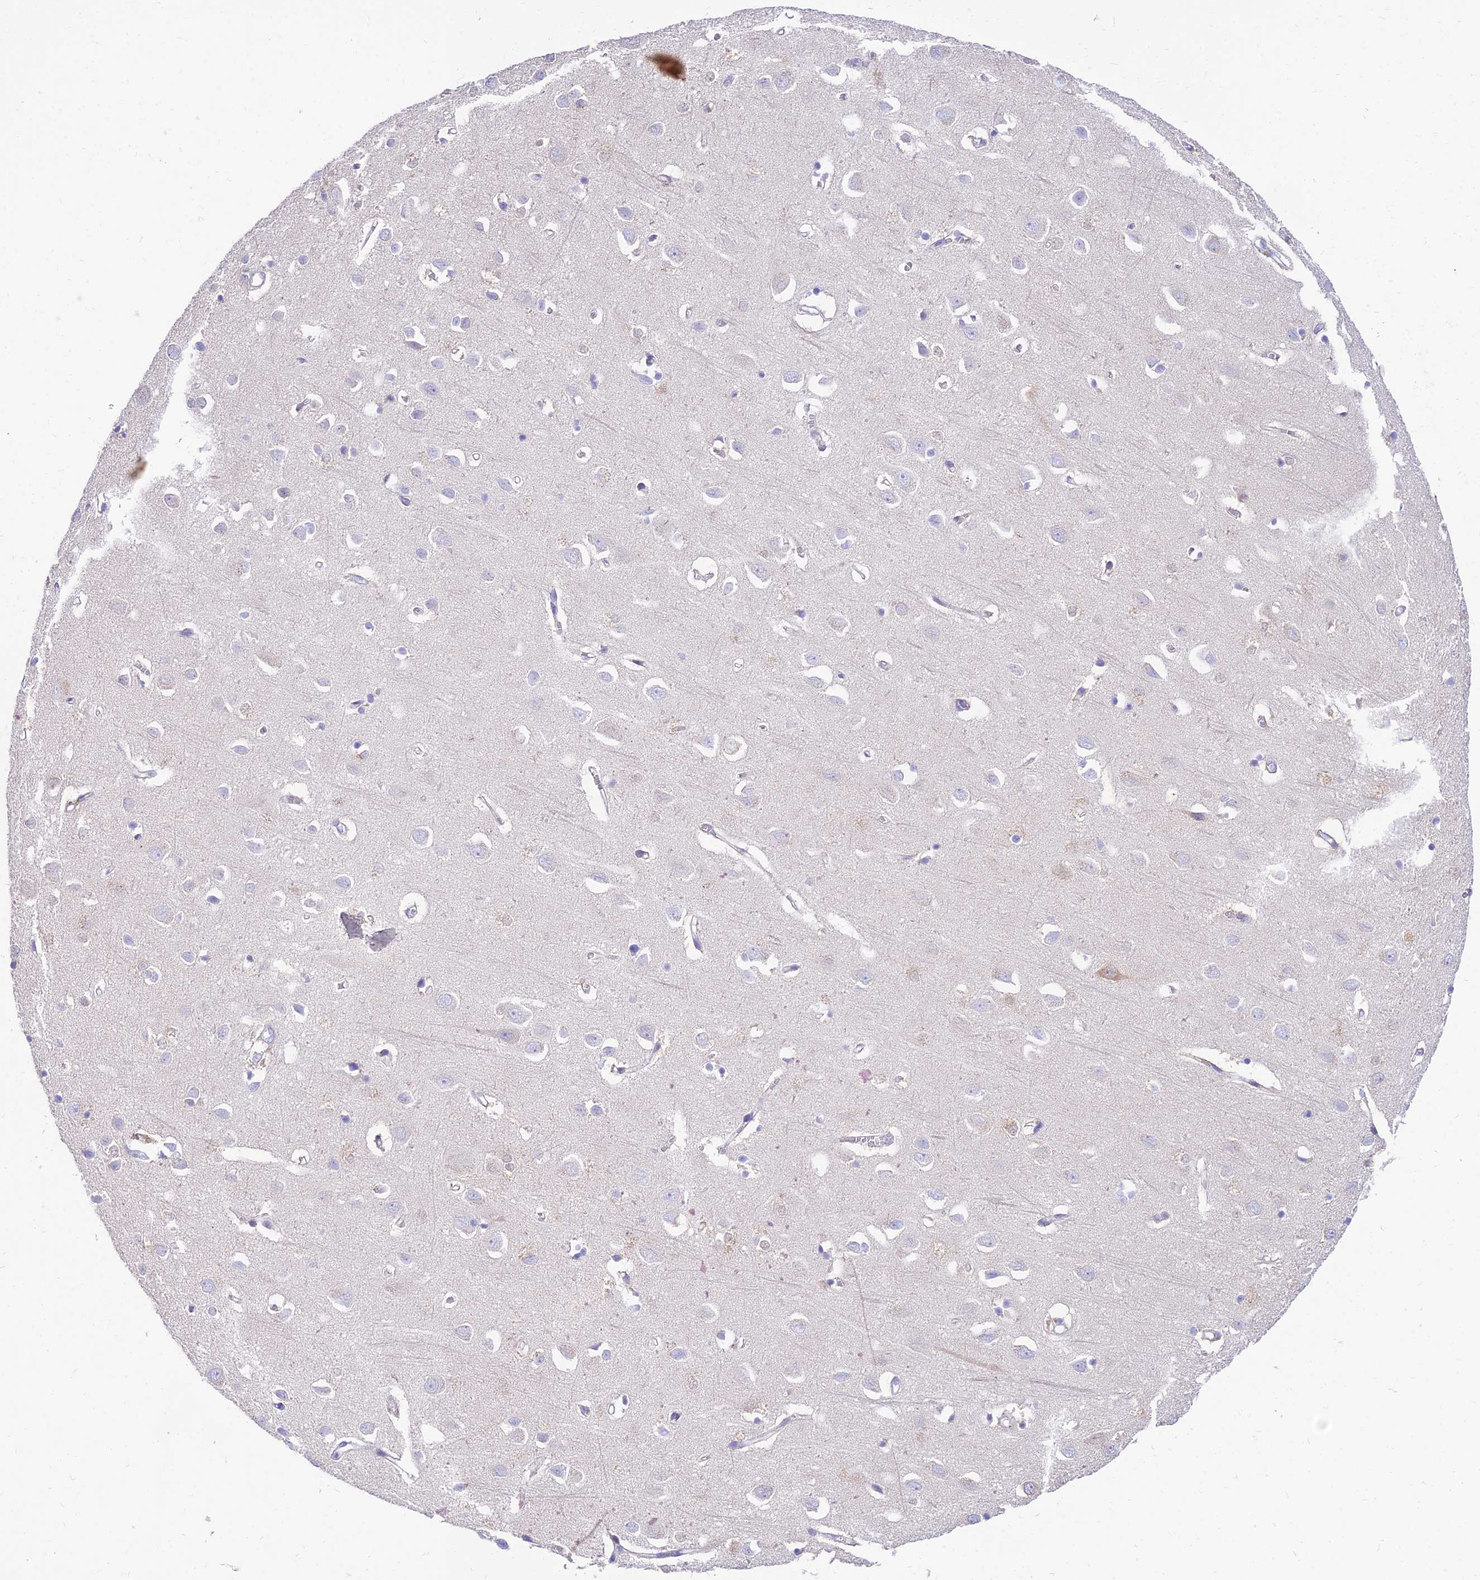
{"staining": {"intensity": "negative", "quantity": "none", "location": "none"}, "tissue": "cerebral cortex", "cell_type": "Endothelial cells", "image_type": "normal", "snomed": [{"axis": "morphology", "description": "Normal tissue, NOS"}, {"axis": "topography", "description": "Cerebral cortex"}], "caption": "The image displays no significant expression in endothelial cells of cerebral cortex. (Immunohistochemistry (ihc), brightfield microscopy, high magnification).", "gene": "TAC3", "patient": {"sex": "female", "age": 64}}